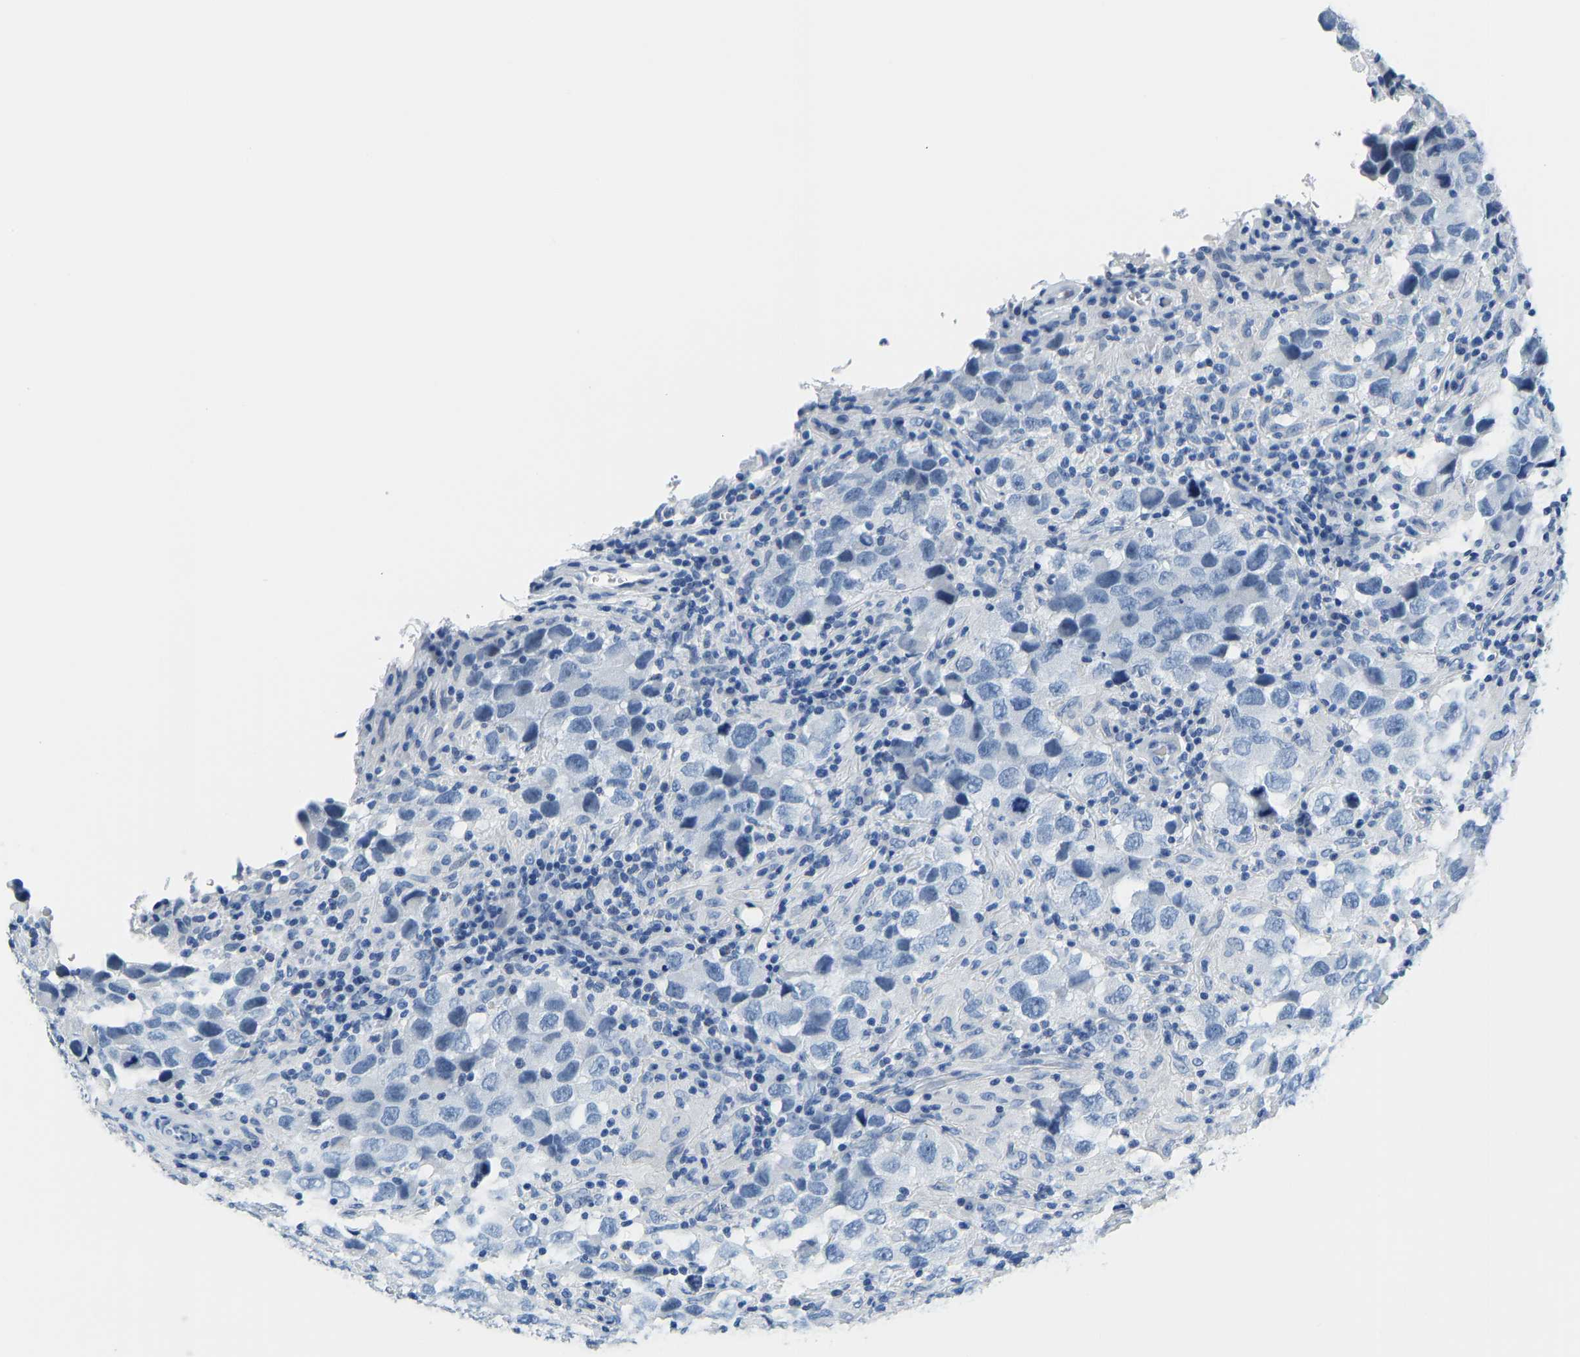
{"staining": {"intensity": "negative", "quantity": "none", "location": "none"}, "tissue": "testis cancer", "cell_type": "Tumor cells", "image_type": "cancer", "snomed": [{"axis": "morphology", "description": "Carcinoma, Embryonal, NOS"}, {"axis": "topography", "description": "Testis"}], "caption": "Tumor cells show no significant protein staining in testis cancer (embryonal carcinoma).", "gene": "SERPINB3", "patient": {"sex": "male", "age": 21}}